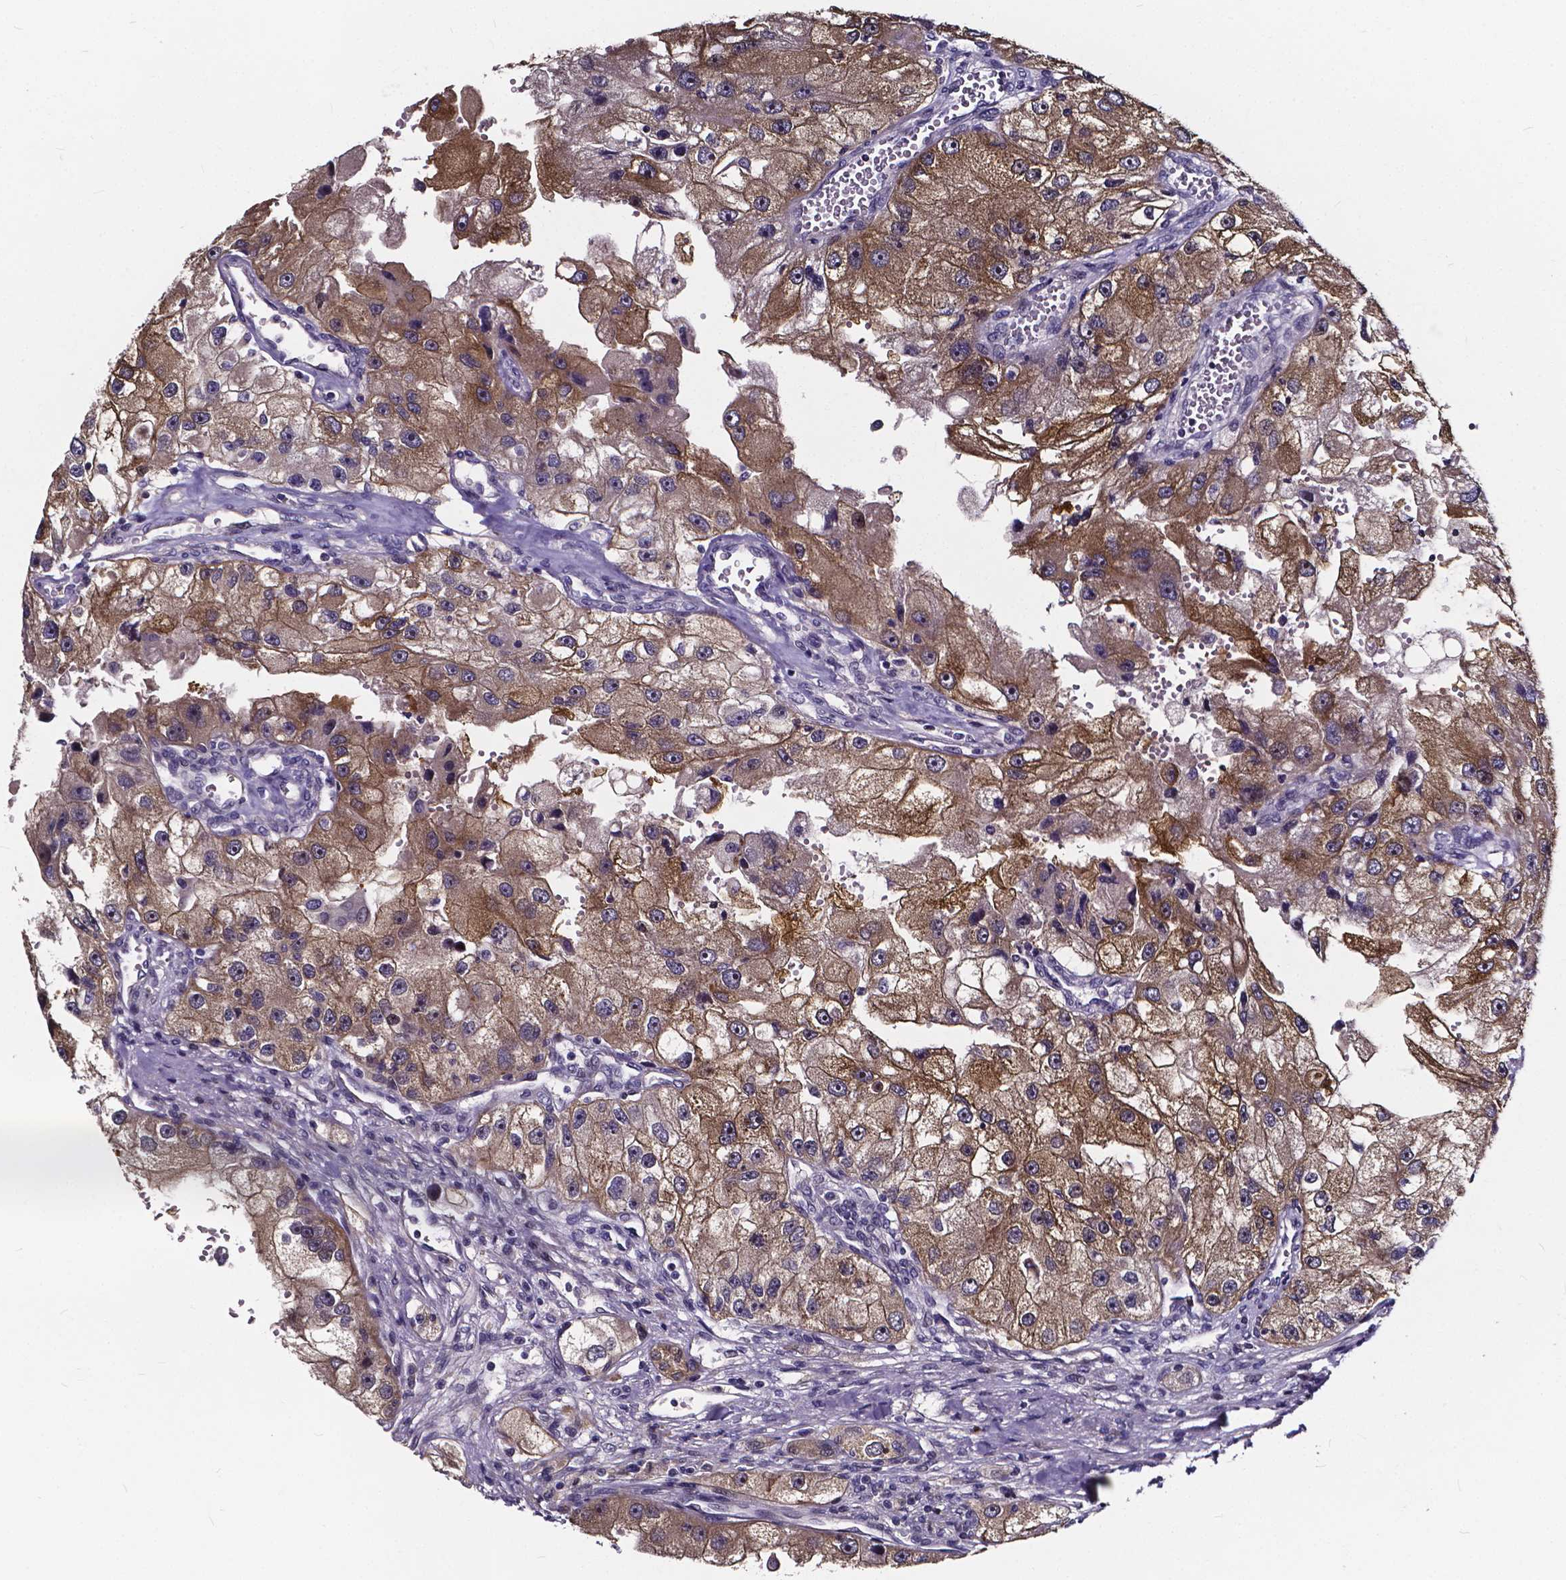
{"staining": {"intensity": "moderate", "quantity": ">75%", "location": "cytoplasmic/membranous"}, "tissue": "renal cancer", "cell_type": "Tumor cells", "image_type": "cancer", "snomed": [{"axis": "morphology", "description": "Adenocarcinoma, NOS"}, {"axis": "topography", "description": "Kidney"}], "caption": "Renal adenocarcinoma was stained to show a protein in brown. There is medium levels of moderate cytoplasmic/membranous expression in approximately >75% of tumor cells.", "gene": "SOWAHA", "patient": {"sex": "male", "age": 63}}